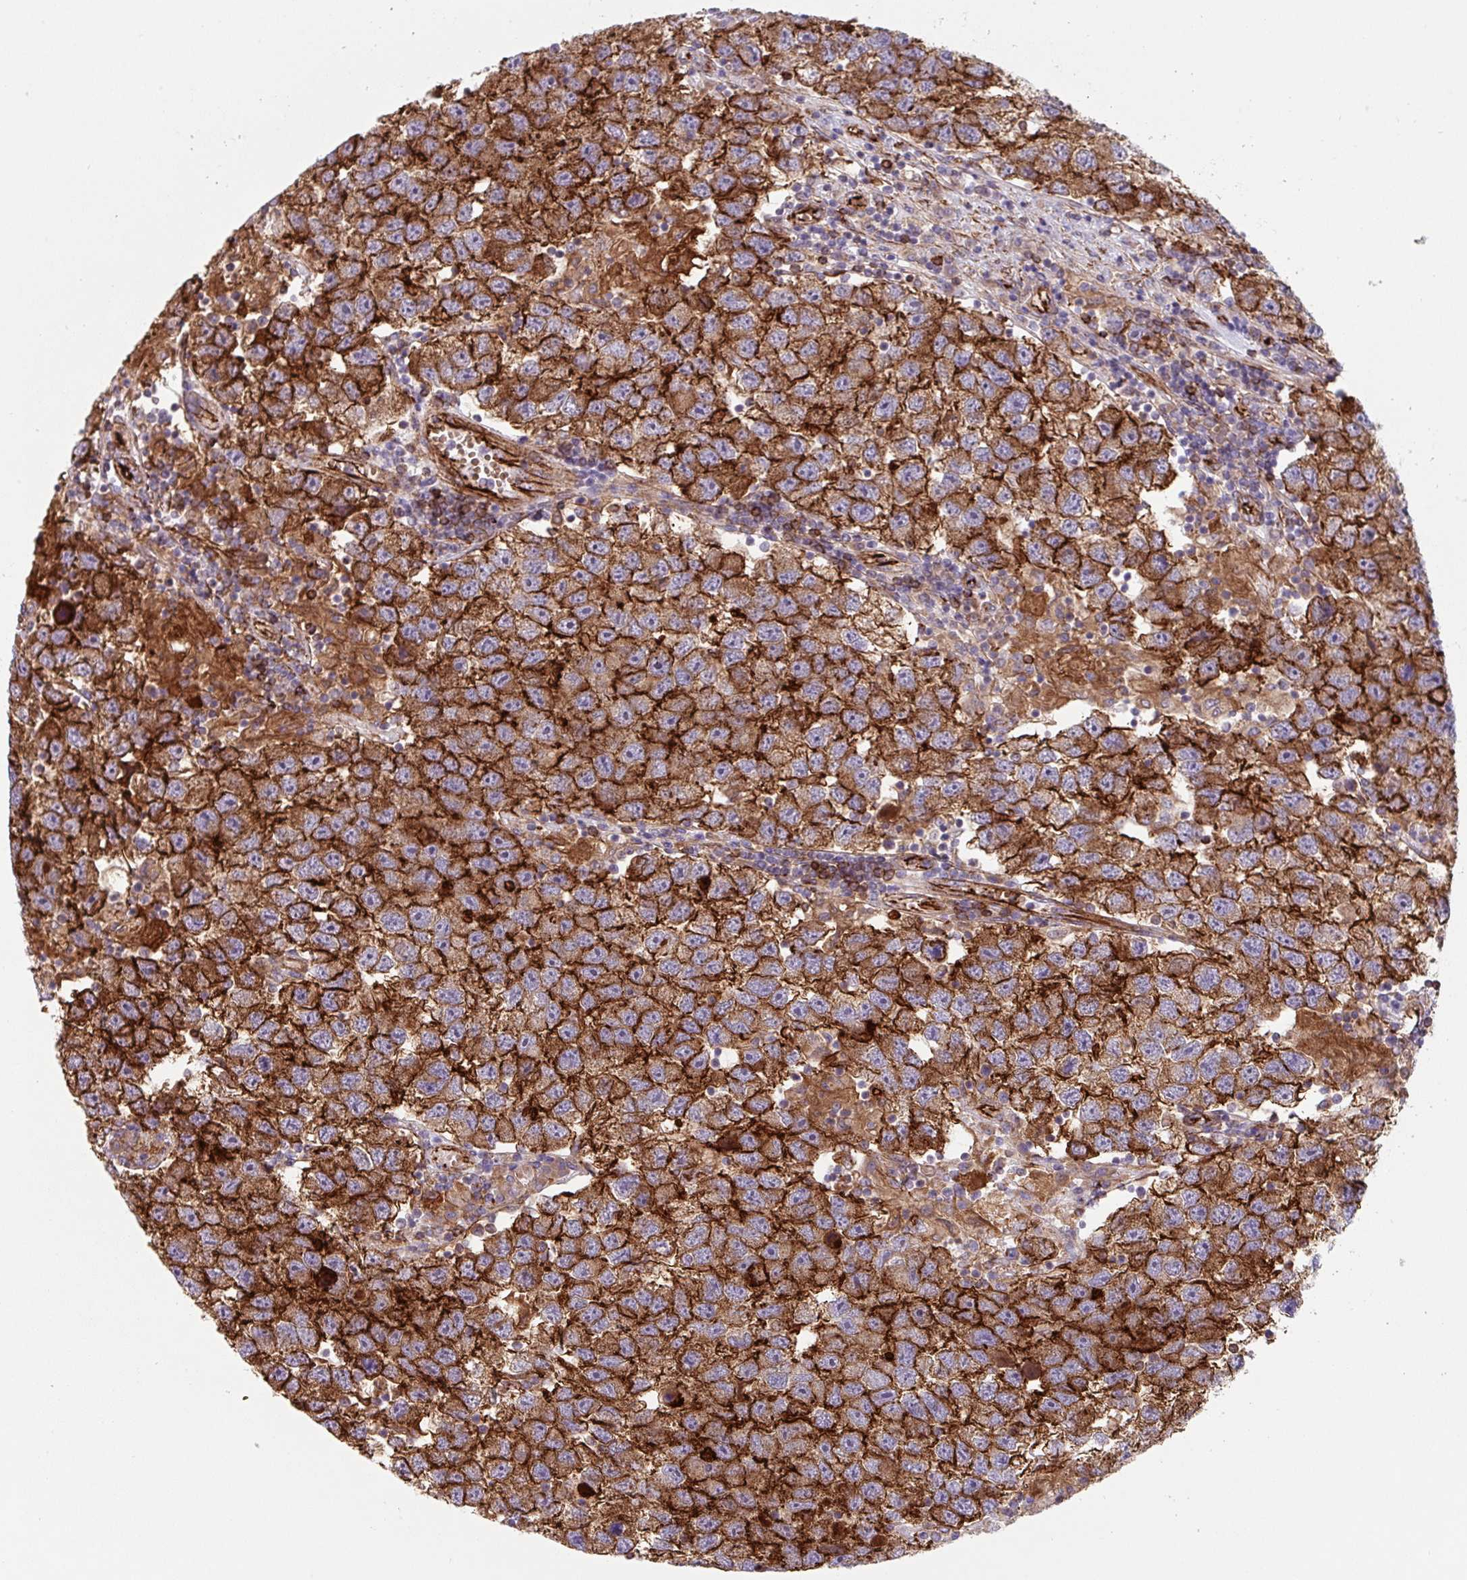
{"staining": {"intensity": "strong", "quantity": ">75%", "location": "cytoplasmic/membranous"}, "tissue": "testis cancer", "cell_type": "Tumor cells", "image_type": "cancer", "snomed": [{"axis": "morphology", "description": "Seminoma, NOS"}, {"axis": "topography", "description": "Testis"}], "caption": "This photomicrograph reveals testis cancer stained with IHC to label a protein in brown. The cytoplasmic/membranous of tumor cells show strong positivity for the protein. Nuclei are counter-stained blue.", "gene": "DHFR2", "patient": {"sex": "male", "age": 26}}